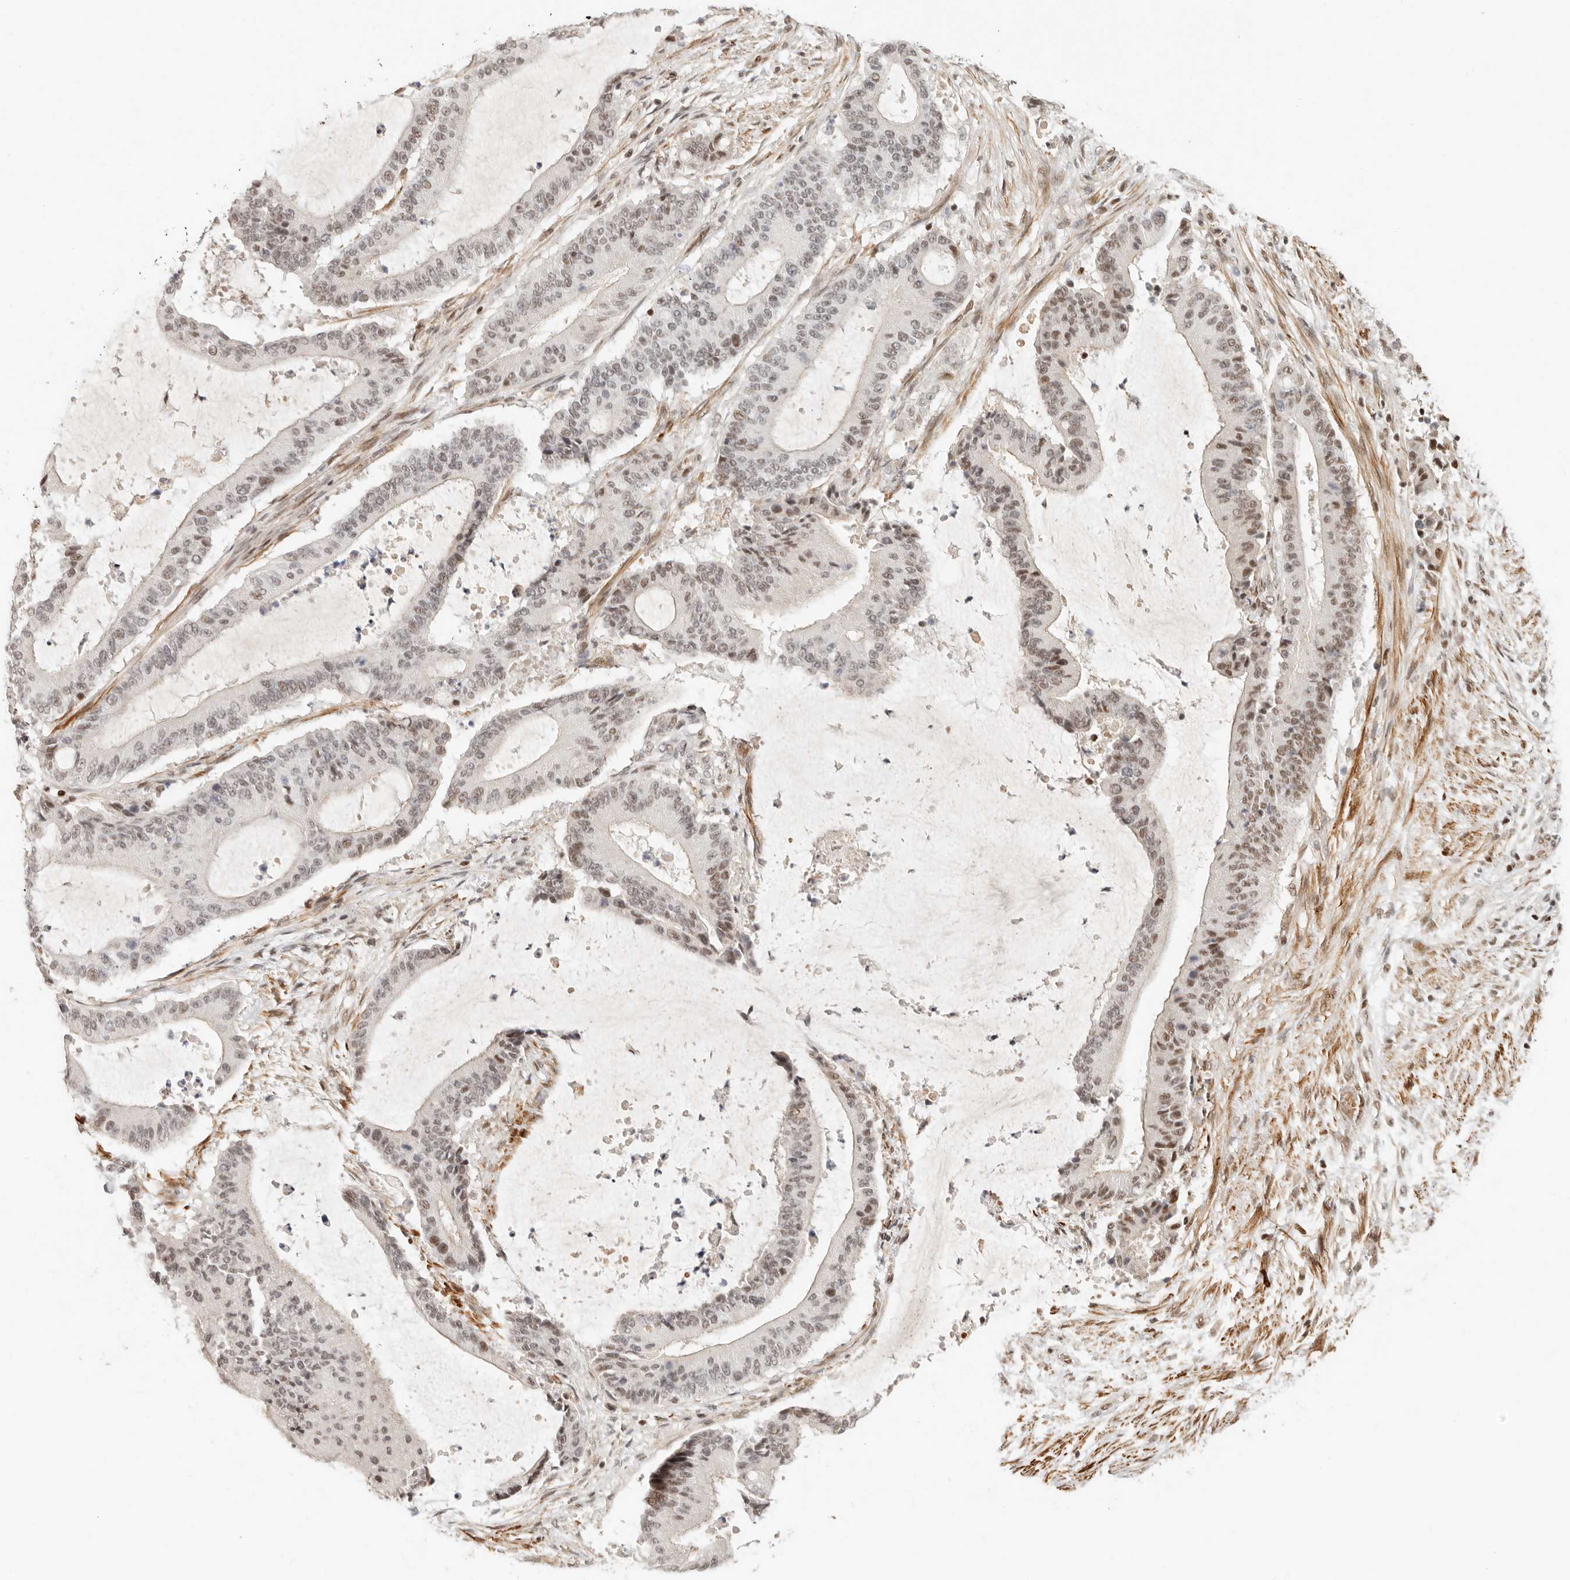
{"staining": {"intensity": "moderate", "quantity": "25%-75%", "location": "nuclear"}, "tissue": "liver cancer", "cell_type": "Tumor cells", "image_type": "cancer", "snomed": [{"axis": "morphology", "description": "Normal tissue, NOS"}, {"axis": "morphology", "description": "Cholangiocarcinoma"}, {"axis": "topography", "description": "Liver"}, {"axis": "topography", "description": "Peripheral nerve tissue"}], "caption": "Brown immunohistochemical staining in human liver cancer shows moderate nuclear positivity in approximately 25%-75% of tumor cells. (DAB (3,3'-diaminobenzidine) IHC with brightfield microscopy, high magnification).", "gene": "GABPA", "patient": {"sex": "female", "age": 73}}